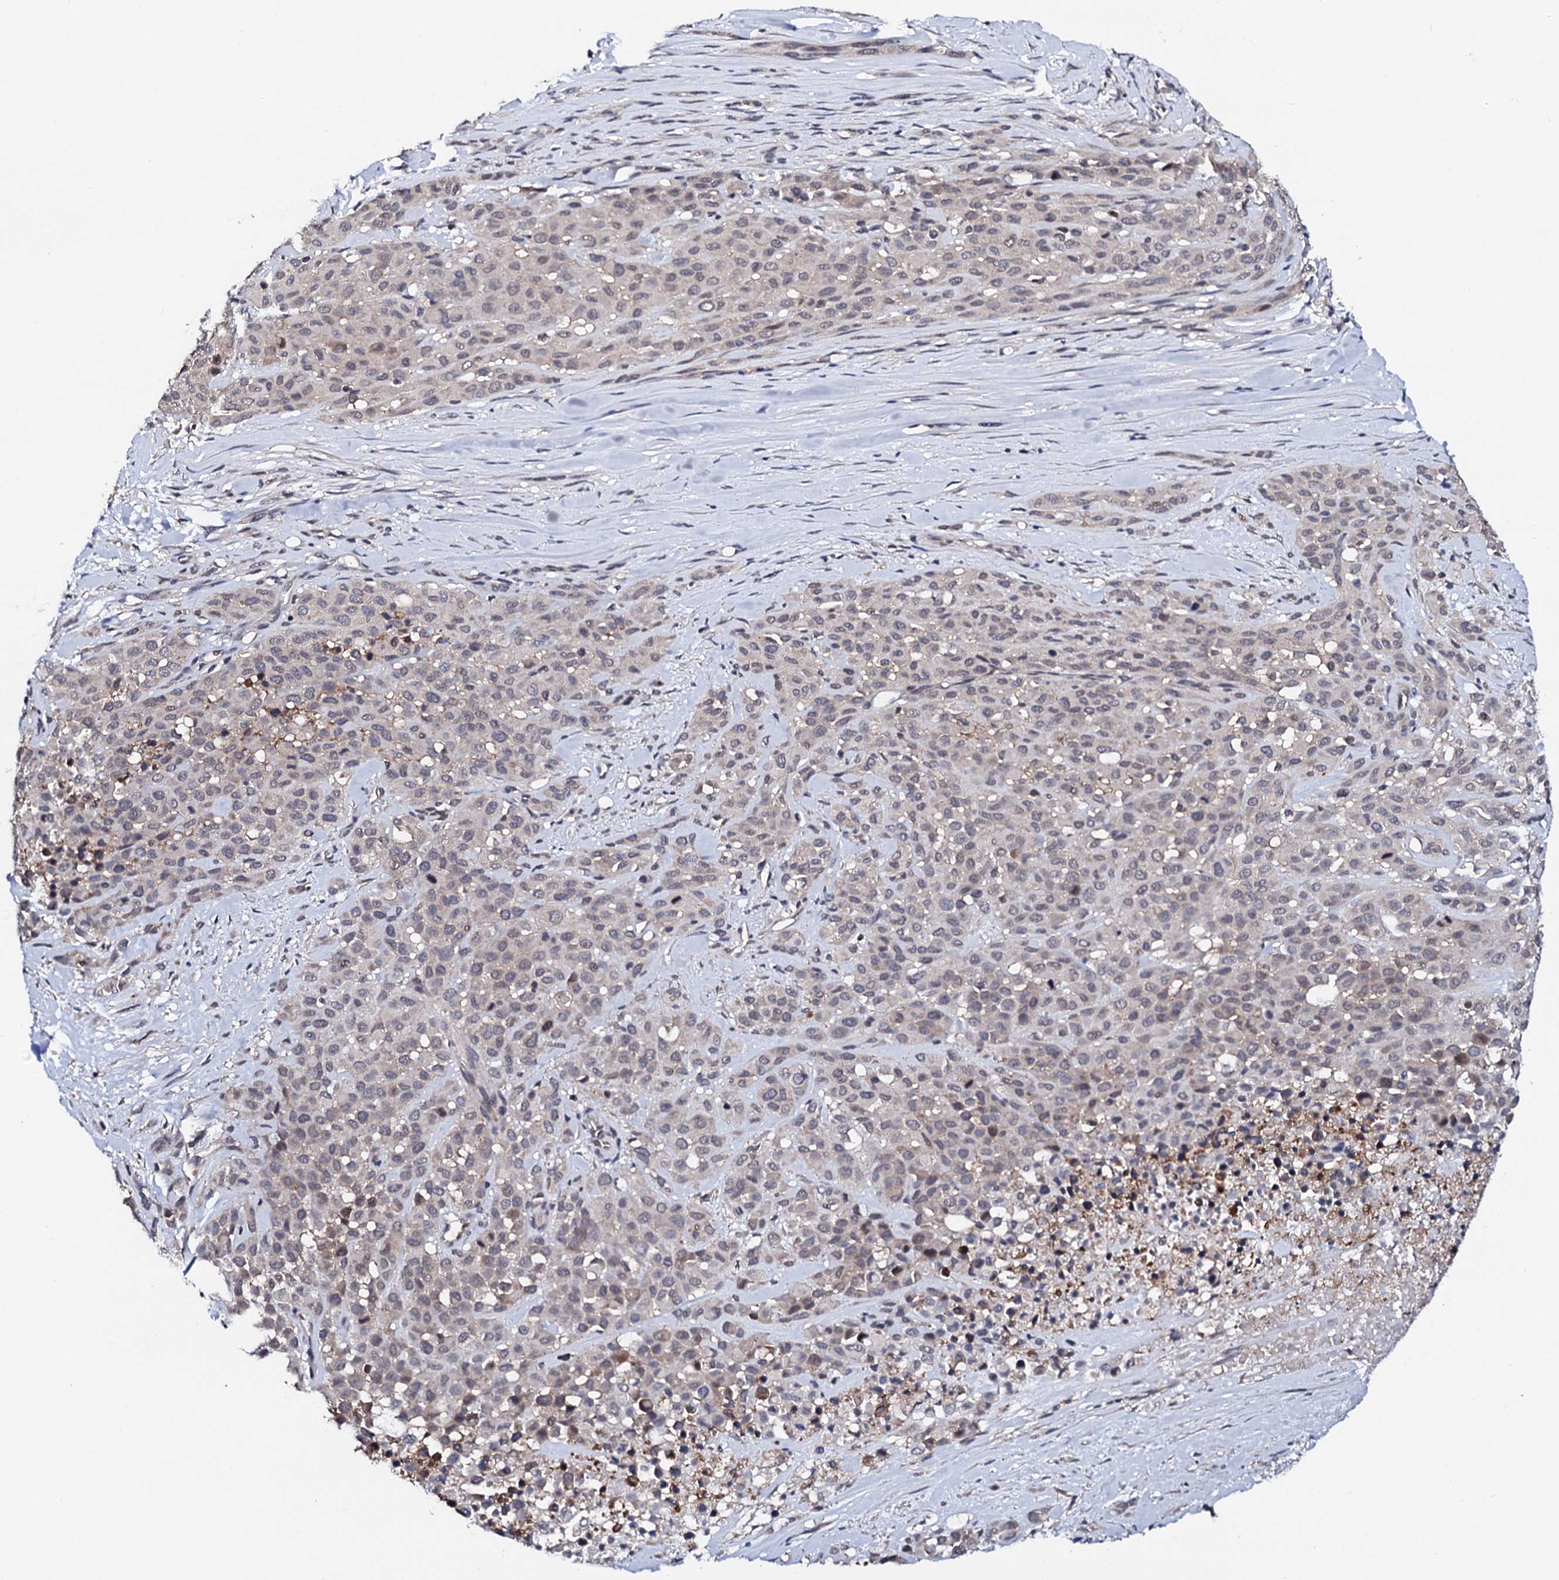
{"staining": {"intensity": "weak", "quantity": "<25%", "location": "nuclear"}, "tissue": "melanoma", "cell_type": "Tumor cells", "image_type": "cancer", "snomed": [{"axis": "morphology", "description": "Malignant melanoma, Metastatic site"}, {"axis": "topography", "description": "Skin"}], "caption": "A high-resolution micrograph shows immunohistochemistry (IHC) staining of melanoma, which demonstrates no significant expression in tumor cells.", "gene": "EDC3", "patient": {"sex": "female", "age": 81}}